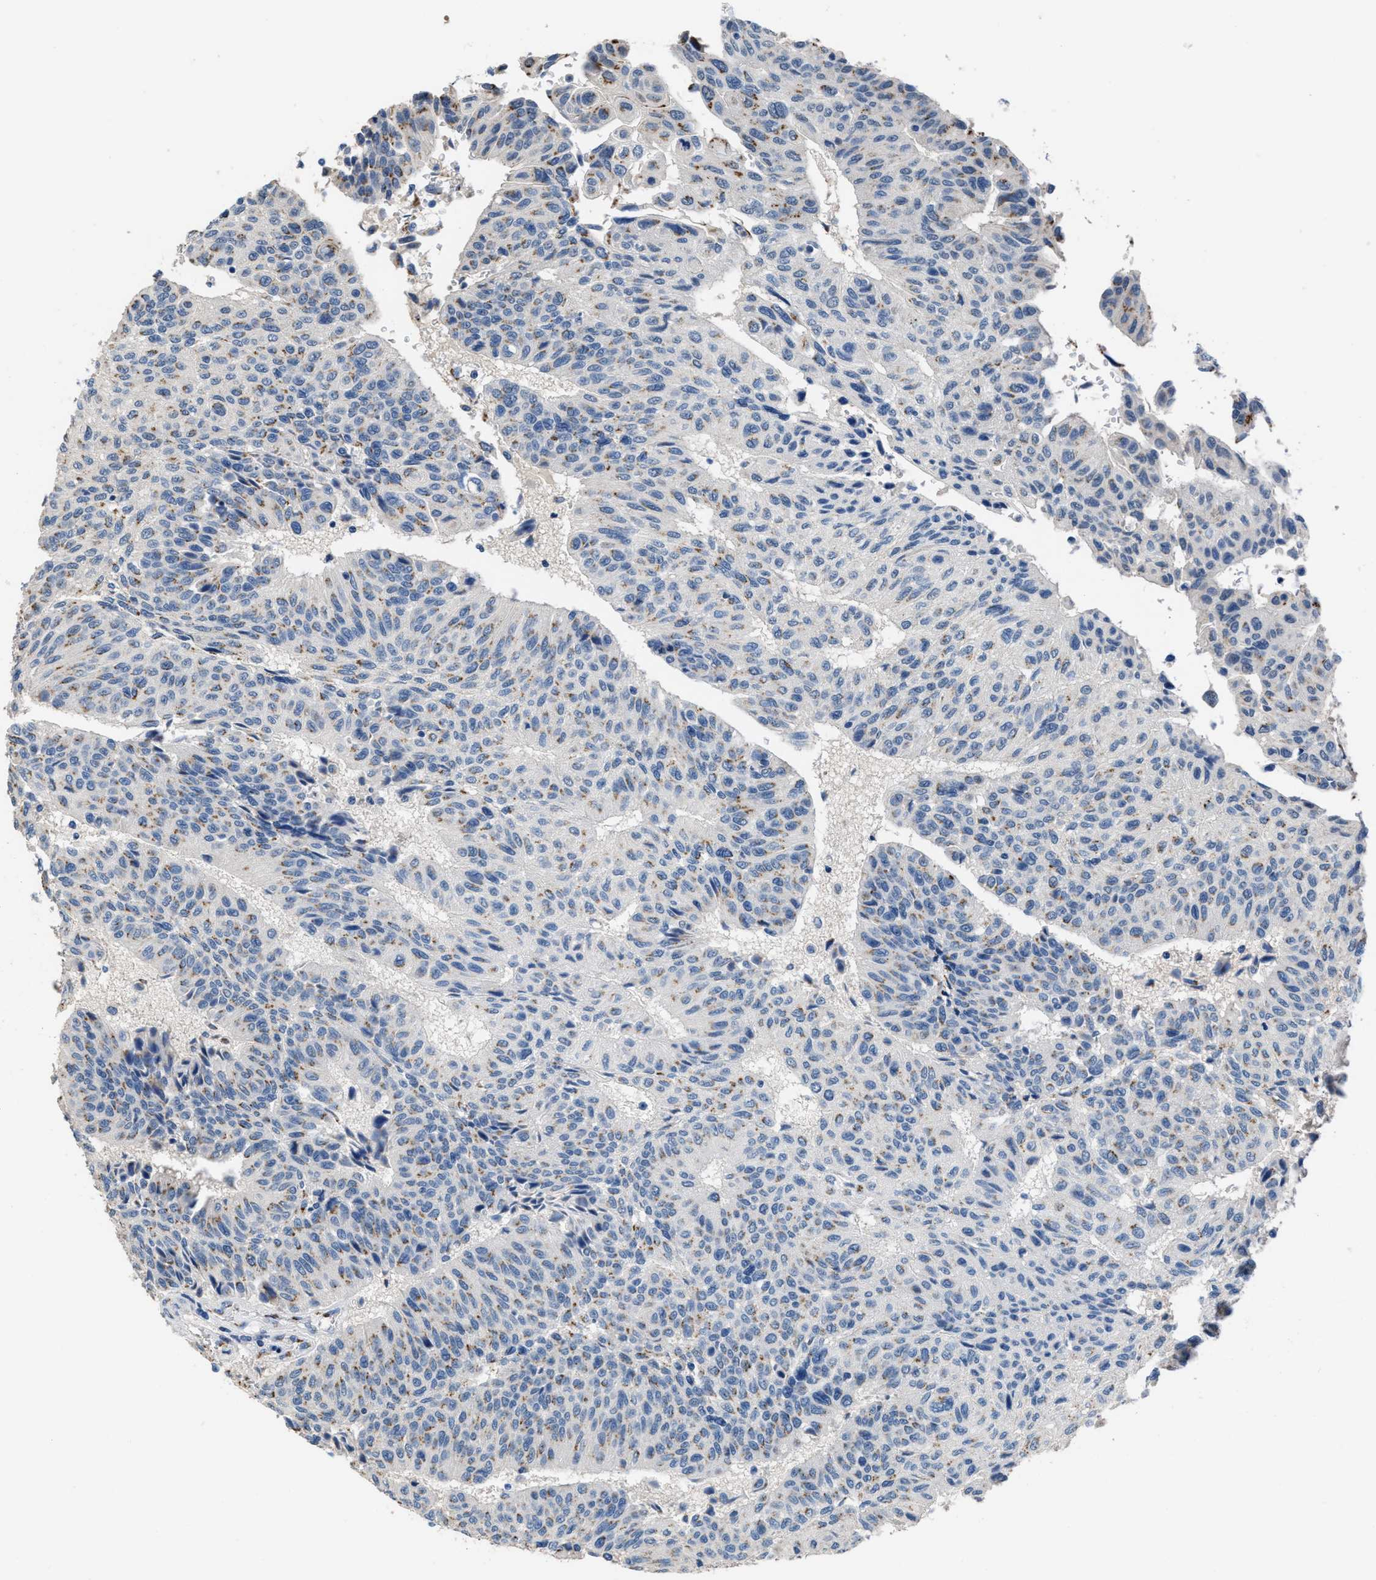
{"staining": {"intensity": "weak", "quantity": "25%-75%", "location": "cytoplasmic/membranous"}, "tissue": "urothelial cancer", "cell_type": "Tumor cells", "image_type": "cancer", "snomed": [{"axis": "morphology", "description": "Urothelial carcinoma, High grade"}, {"axis": "topography", "description": "Urinary bladder"}], "caption": "Immunohistochemistry staining of urothelial carcinoma (high-grade), which exhibits low levels of weak cytoplasmic/membranous positivity in about 25%-75% of tumor cells indicating weak cytoplasmic/membranous protein expression. The staining was performed using DAB (brown) for protein detection and nuclei were counterstained in hematoxylin (blue).", "gene": "GOLM1", "patient": {"sex": "male", "age": 66}}